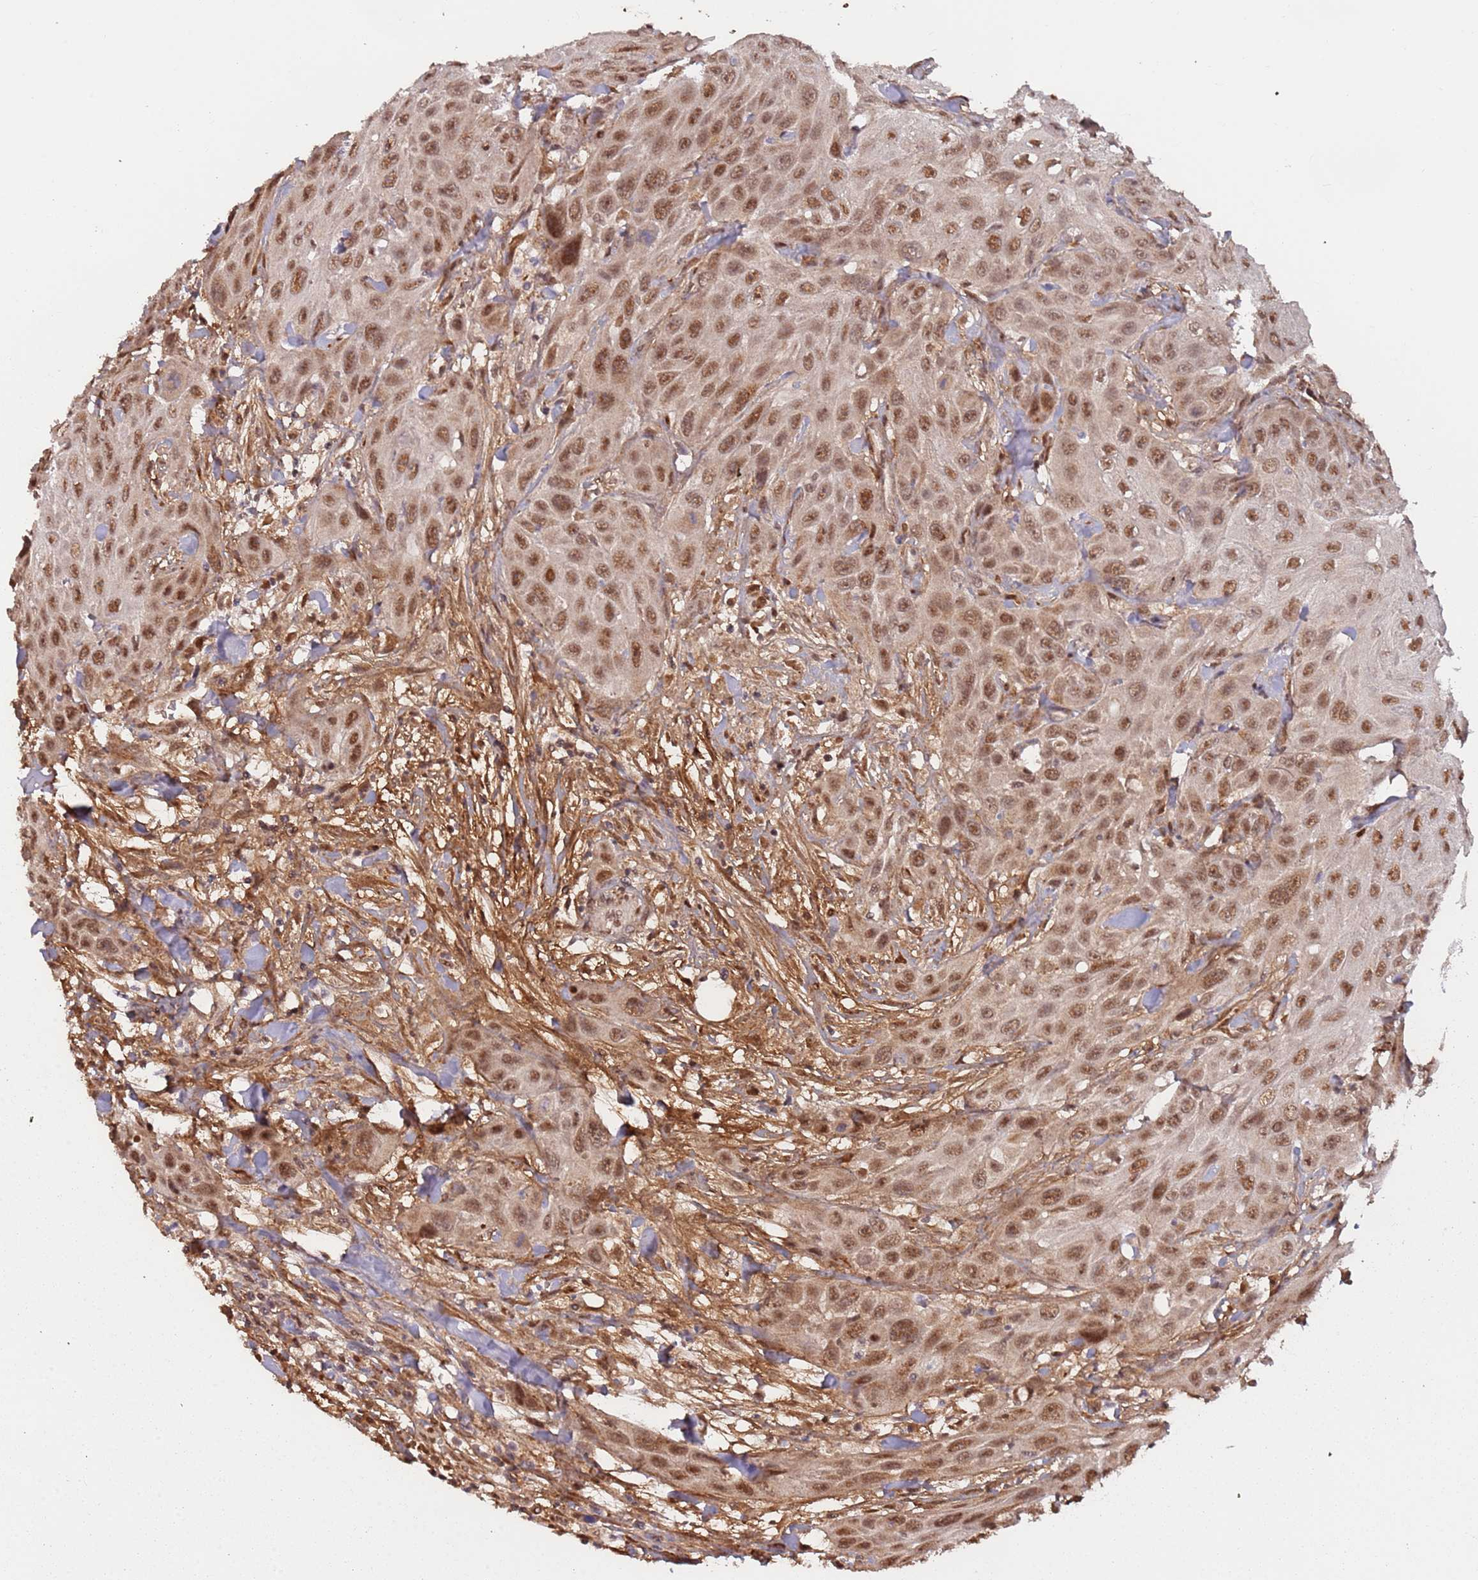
{"staining": {"intensity": "moderate", "quantity": ">75%", "location": "nuclear"}, "tissue": "head and neck cancer", "cell_type": "Tumor cells", "image_type": "cancer", "snomed": [{"axis": "morphology", "description": "Squamous cell carcinoma, NOS"}, {"axis": "topography", "description": "Head-Neck"}], "caption": "Protein expression analysis of human head and neck cancer (squamous cell carcinoma) reveals moderate nuclear positivity in approximately >75% of tumor cells. Nuclei are stained in blue.", "gene": "POLR3H", "patient": {"sex": "male", "age": 81}}